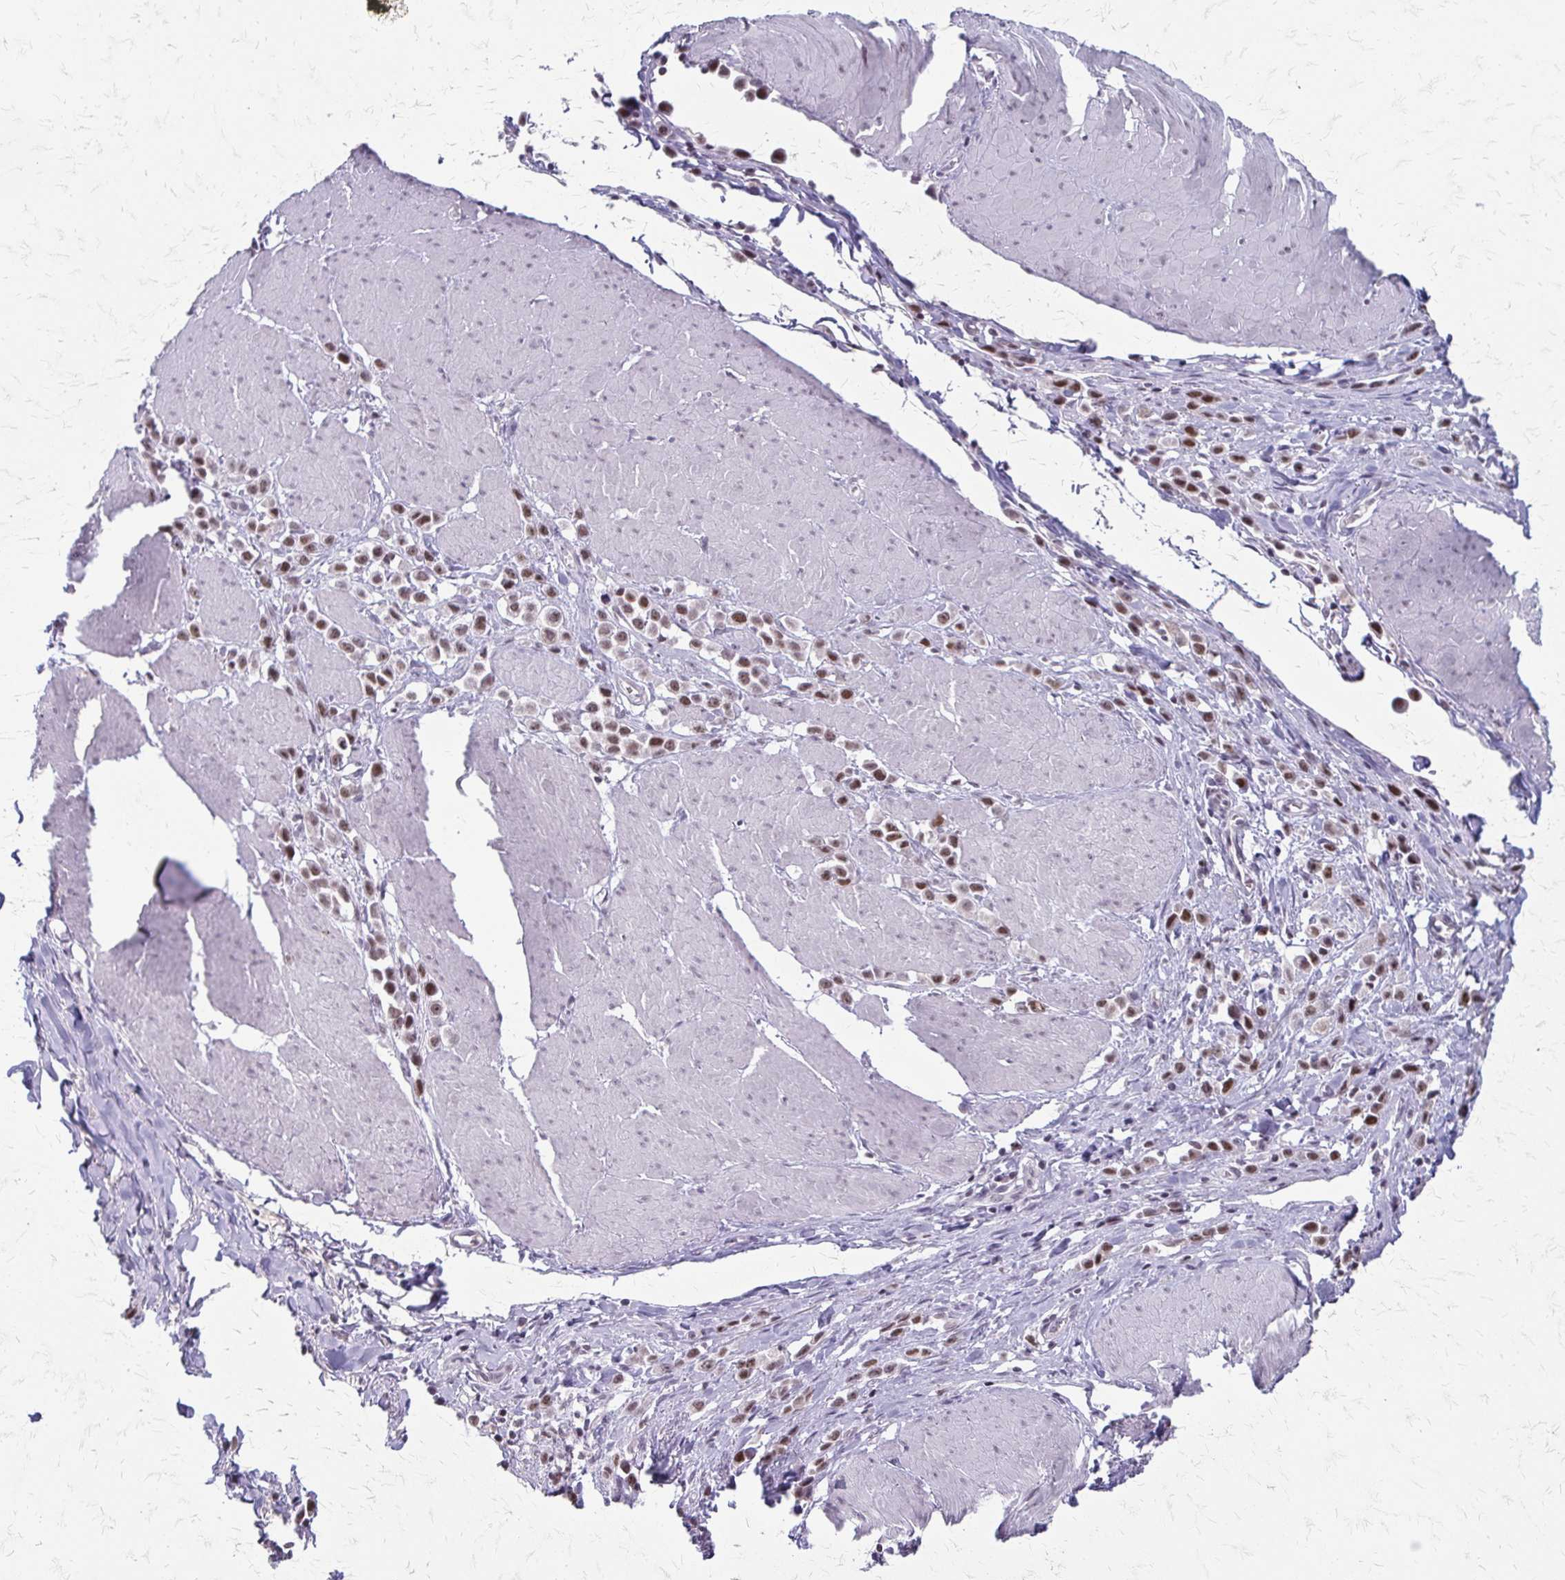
{"staining": {"intensity": "moderate", "quantity": ">75%", "location": "nuclear"}, "tissue": "stomach cancer", "cell_type": "Tumor cells", "image_type": "cancer", "snomed": [{"axis": "morphology", "description": "Adenocarcinoma, NOS"}, {"axis": "topography", "description": "Stomach"}], "caption": "A brown stain shows moderate nuclear positivity of a protein in human adenocarcinoma (stomach) tumor cells. Nuclei are stained in blue.", "gene": "EED", "patient": {"sex": "male", "age": 47}}